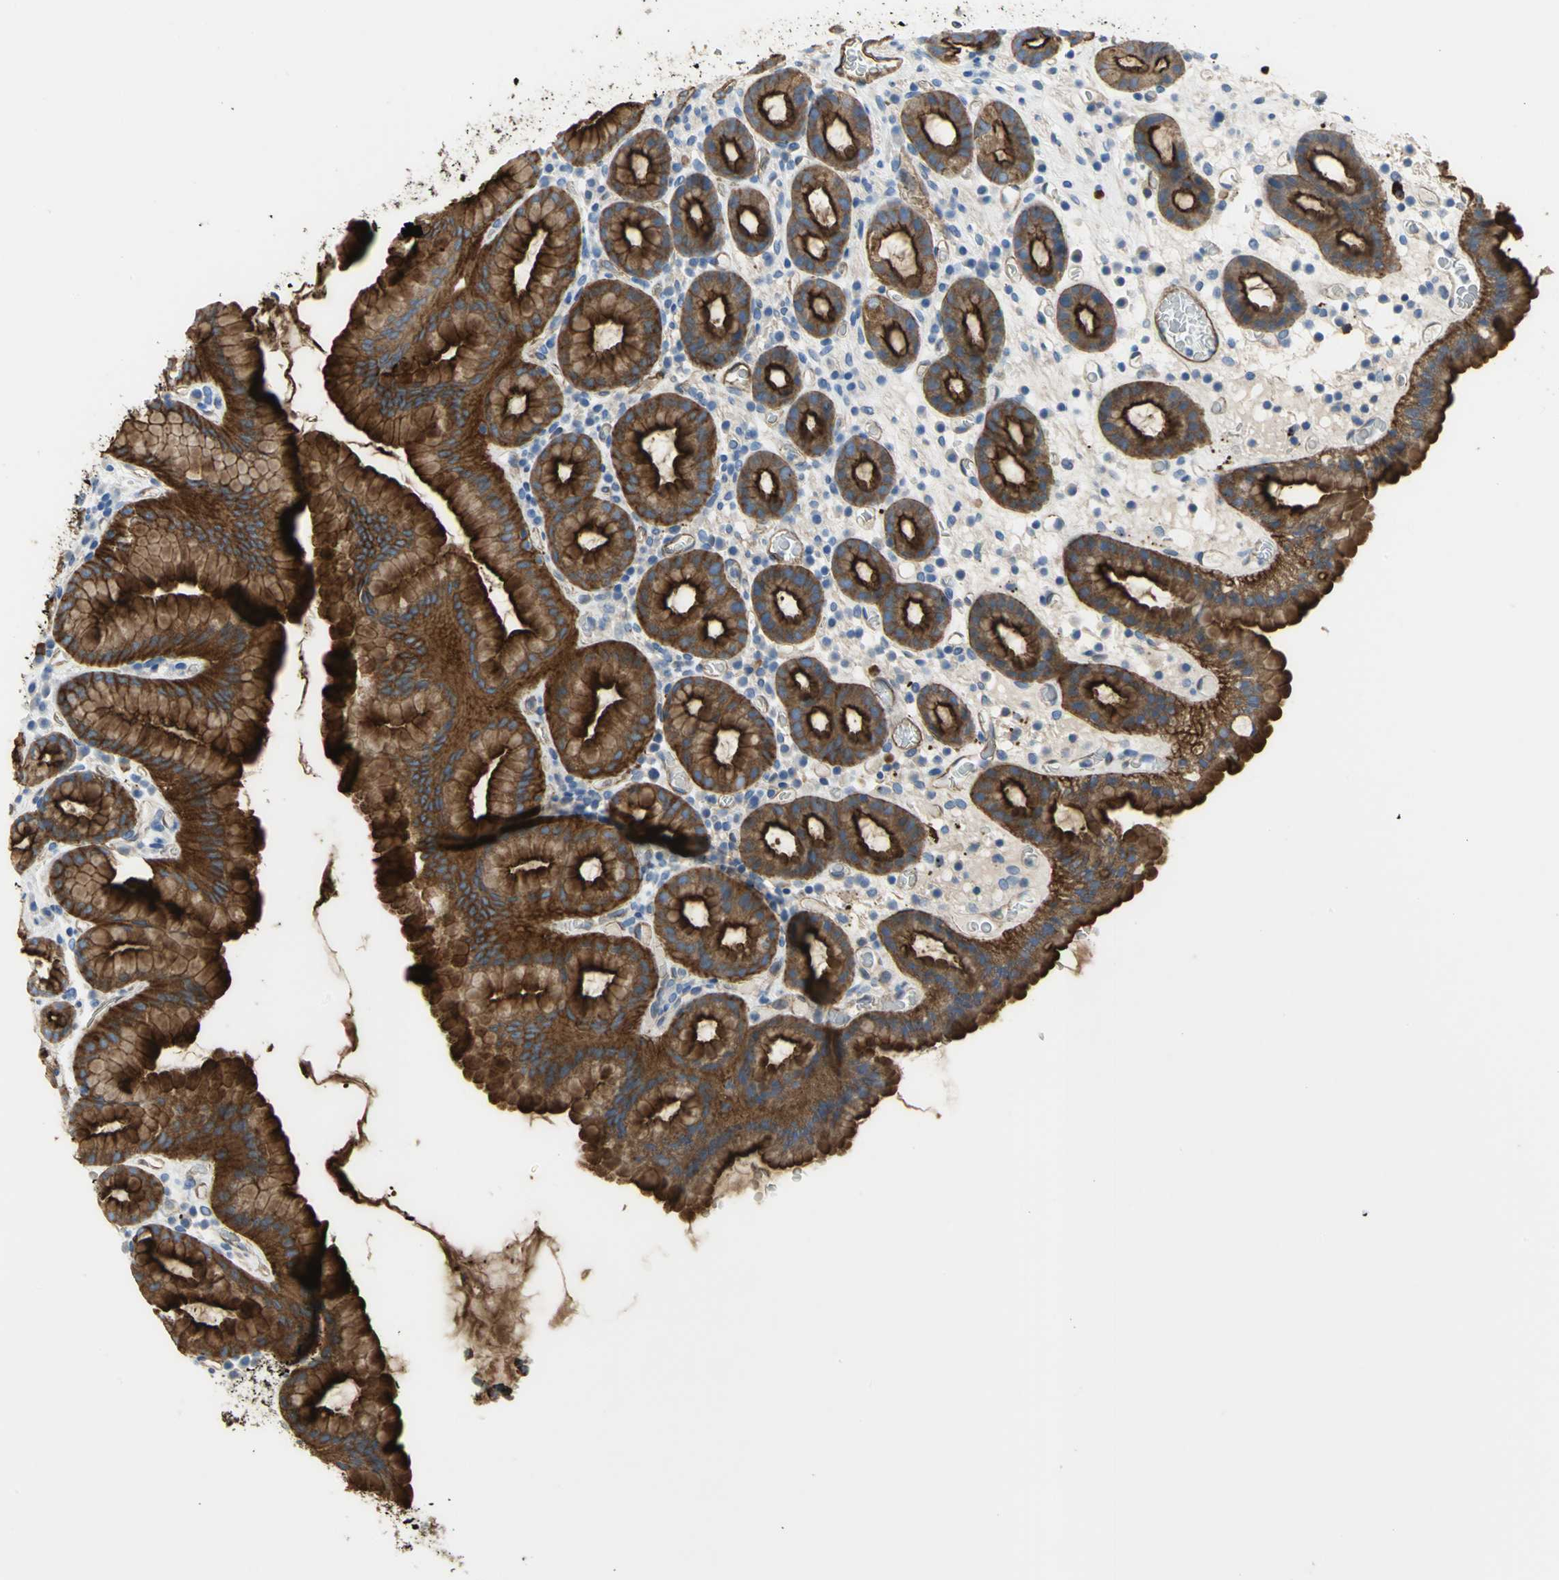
{"staining": {"intensity": "strong", "quantity": ">75%", "location": "cytoplasmic/membranous"}, "tissue": "stomach", "cell_type": "Glandular cells", "image_type": "normal", "snomed": [{"axis": "morphology", "description": "Normal tissue, NOS"}, {"axis": "topography", "description": "Stomach, upper"}], "caption": "Protein staining of benign stomach displays strong cytoplasmic/membranous staining in about >75% of glandular cells.", "gene": "FLNB", "patient": {"sex": "male", "age": 68}}